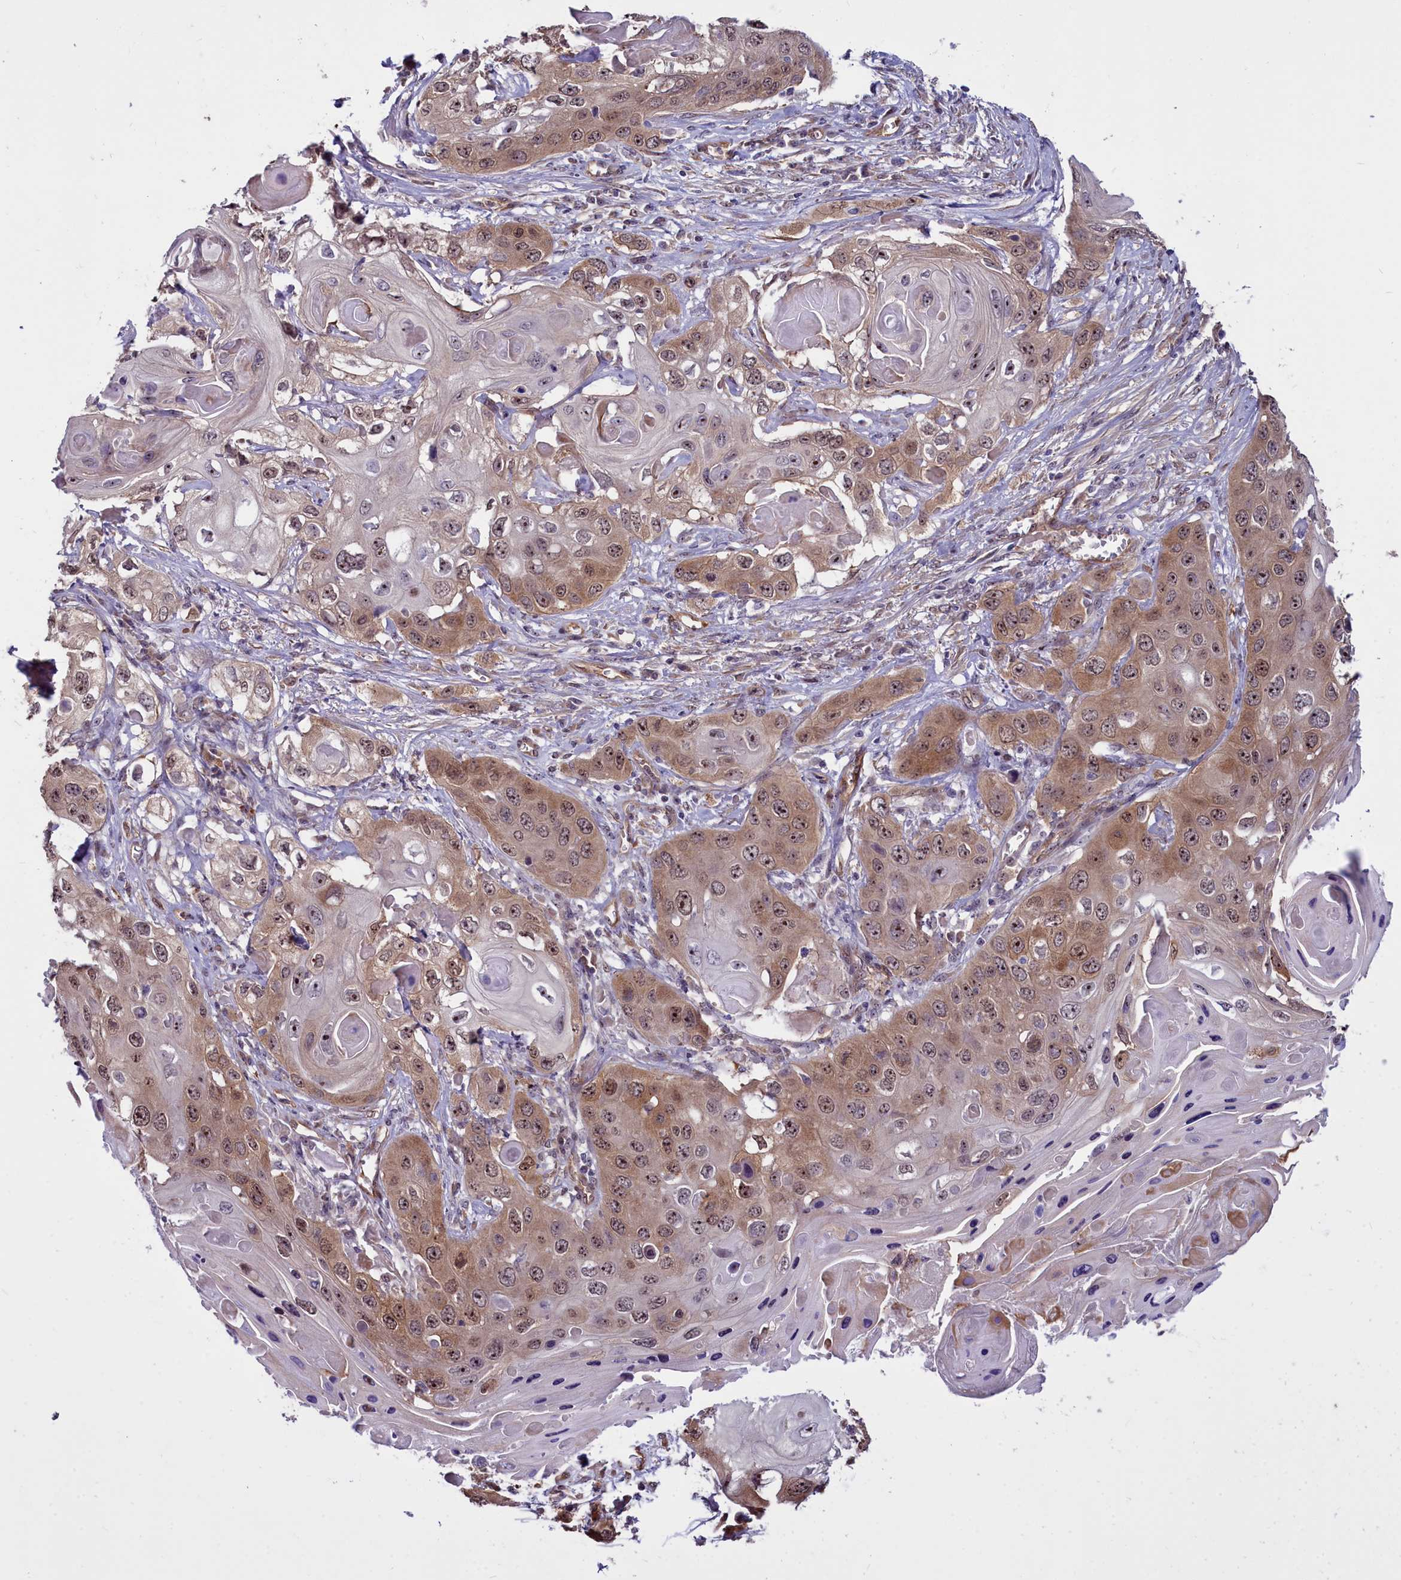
{"staining": {"intensity": "moderate", "quantity": "25%-75%", "location": "cytoplasmic/membranous,nuclear"}, "tissue": "skin cancer", "cell_type": "Tumor cells", "image_type": "cancer", "snomed": [{"axis": "morphology", "description": "Squamous cell carcinoma, NOS"}, {"axis": "topography", "description": "Skin"}], "caption": "The histopathology image exhibits immunohistochemical staining of squamous cell carcinoma (skin). There is moderate cytoplasmic/membranous and nuclear expression is present in about 25%-75% of tumor cells.", "gene": "BCAR1", "patient": {"sex": "male", "age": 55}}